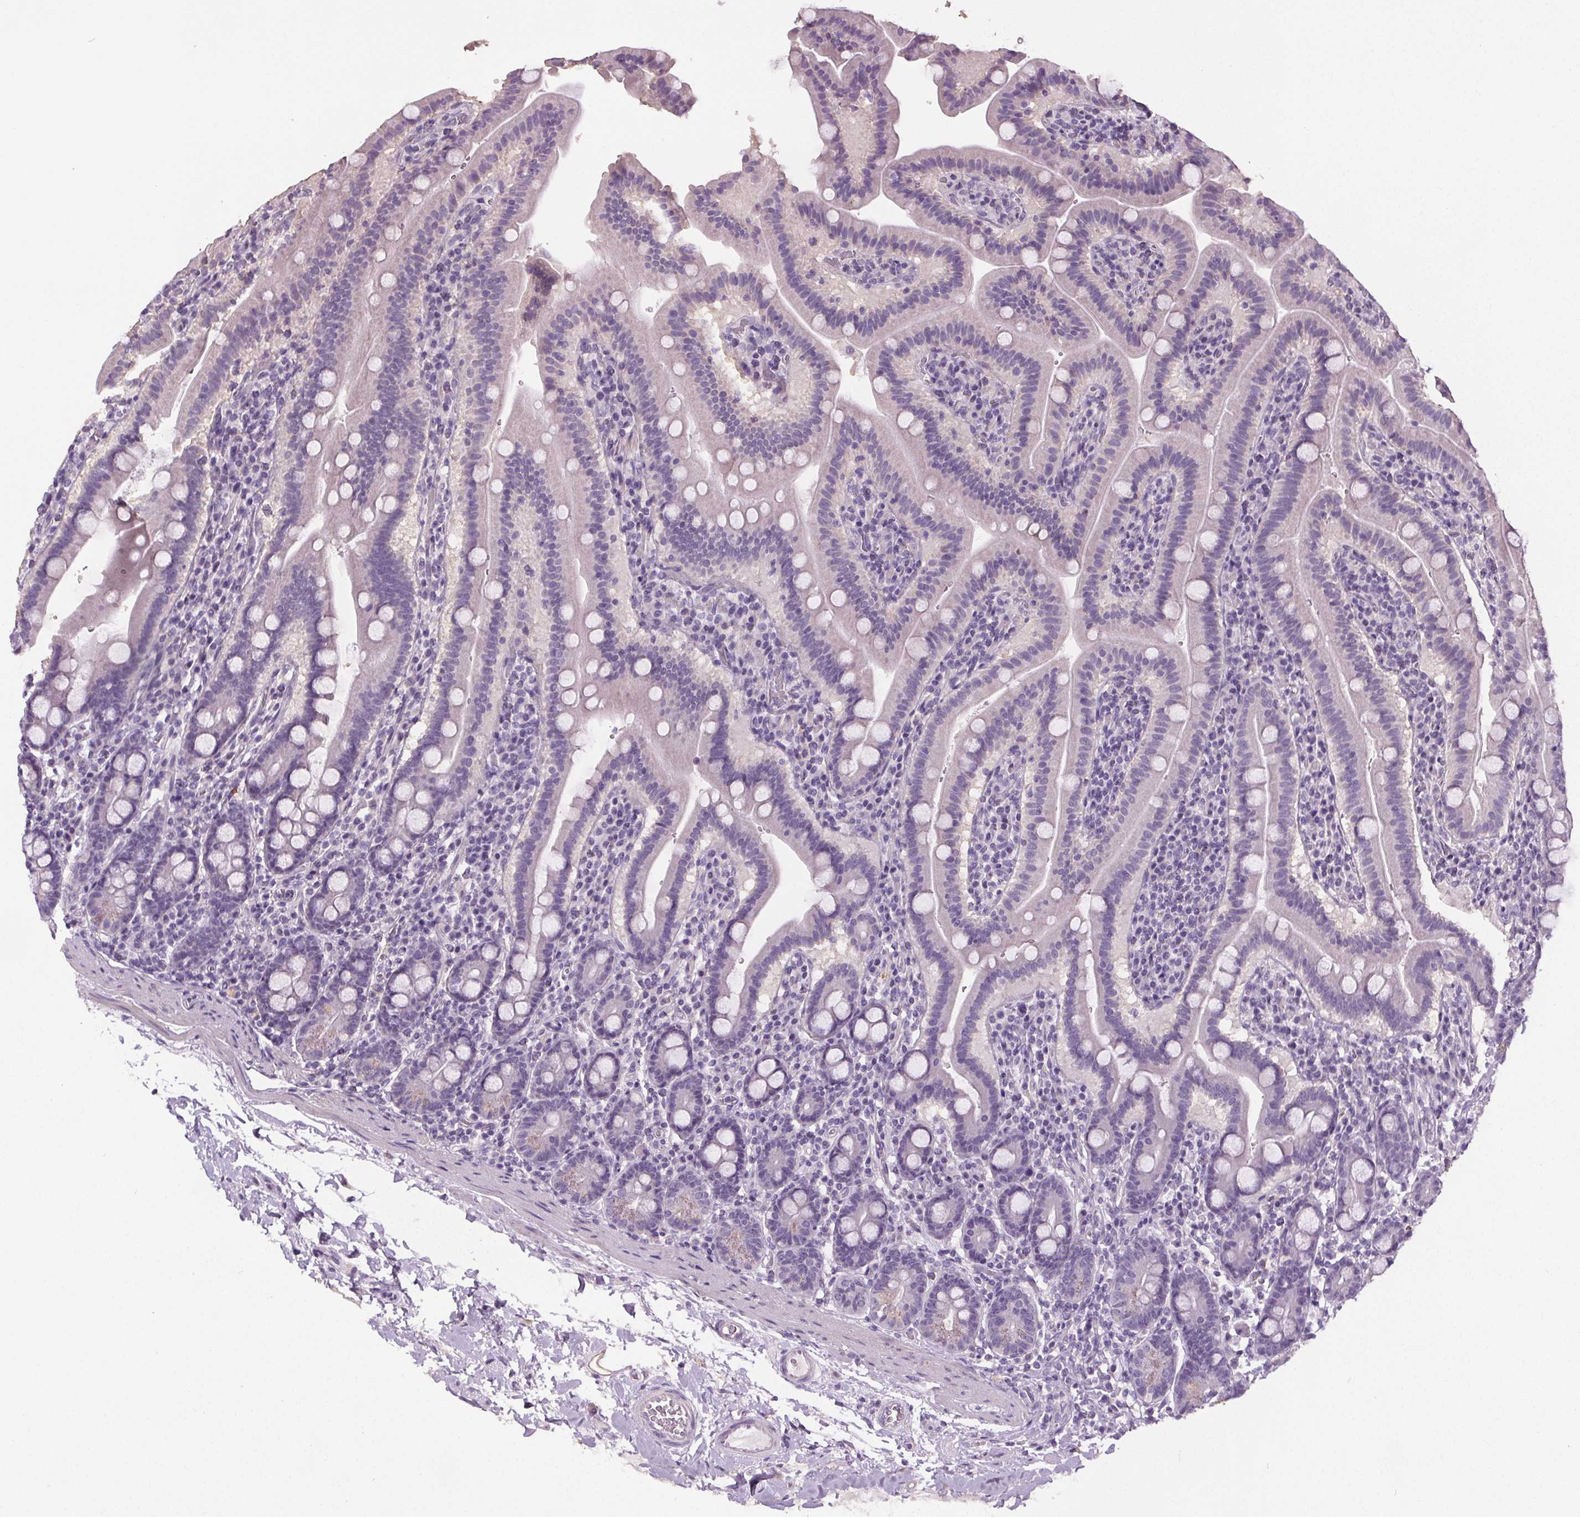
{"staining": {"intensity": "weak", "quantity": "<25%", "location": "cytoplasmic/membranous"}, "tissue": "small intestine", "cell_type": "Glandular cells", "image_type": "normal", "snomed": [{"axis": "morphology", "description": "Normal tissue, NOS"}, {"axis": "topography", "description": "Small intestine"}], "caption": "This is an immunohistochemistry histopathology image of unremarkable human small intestine. There is no positivity in glandular cells.", "gene": "GPIHBP1", "patient": {"sex": "male", "age": 26}}